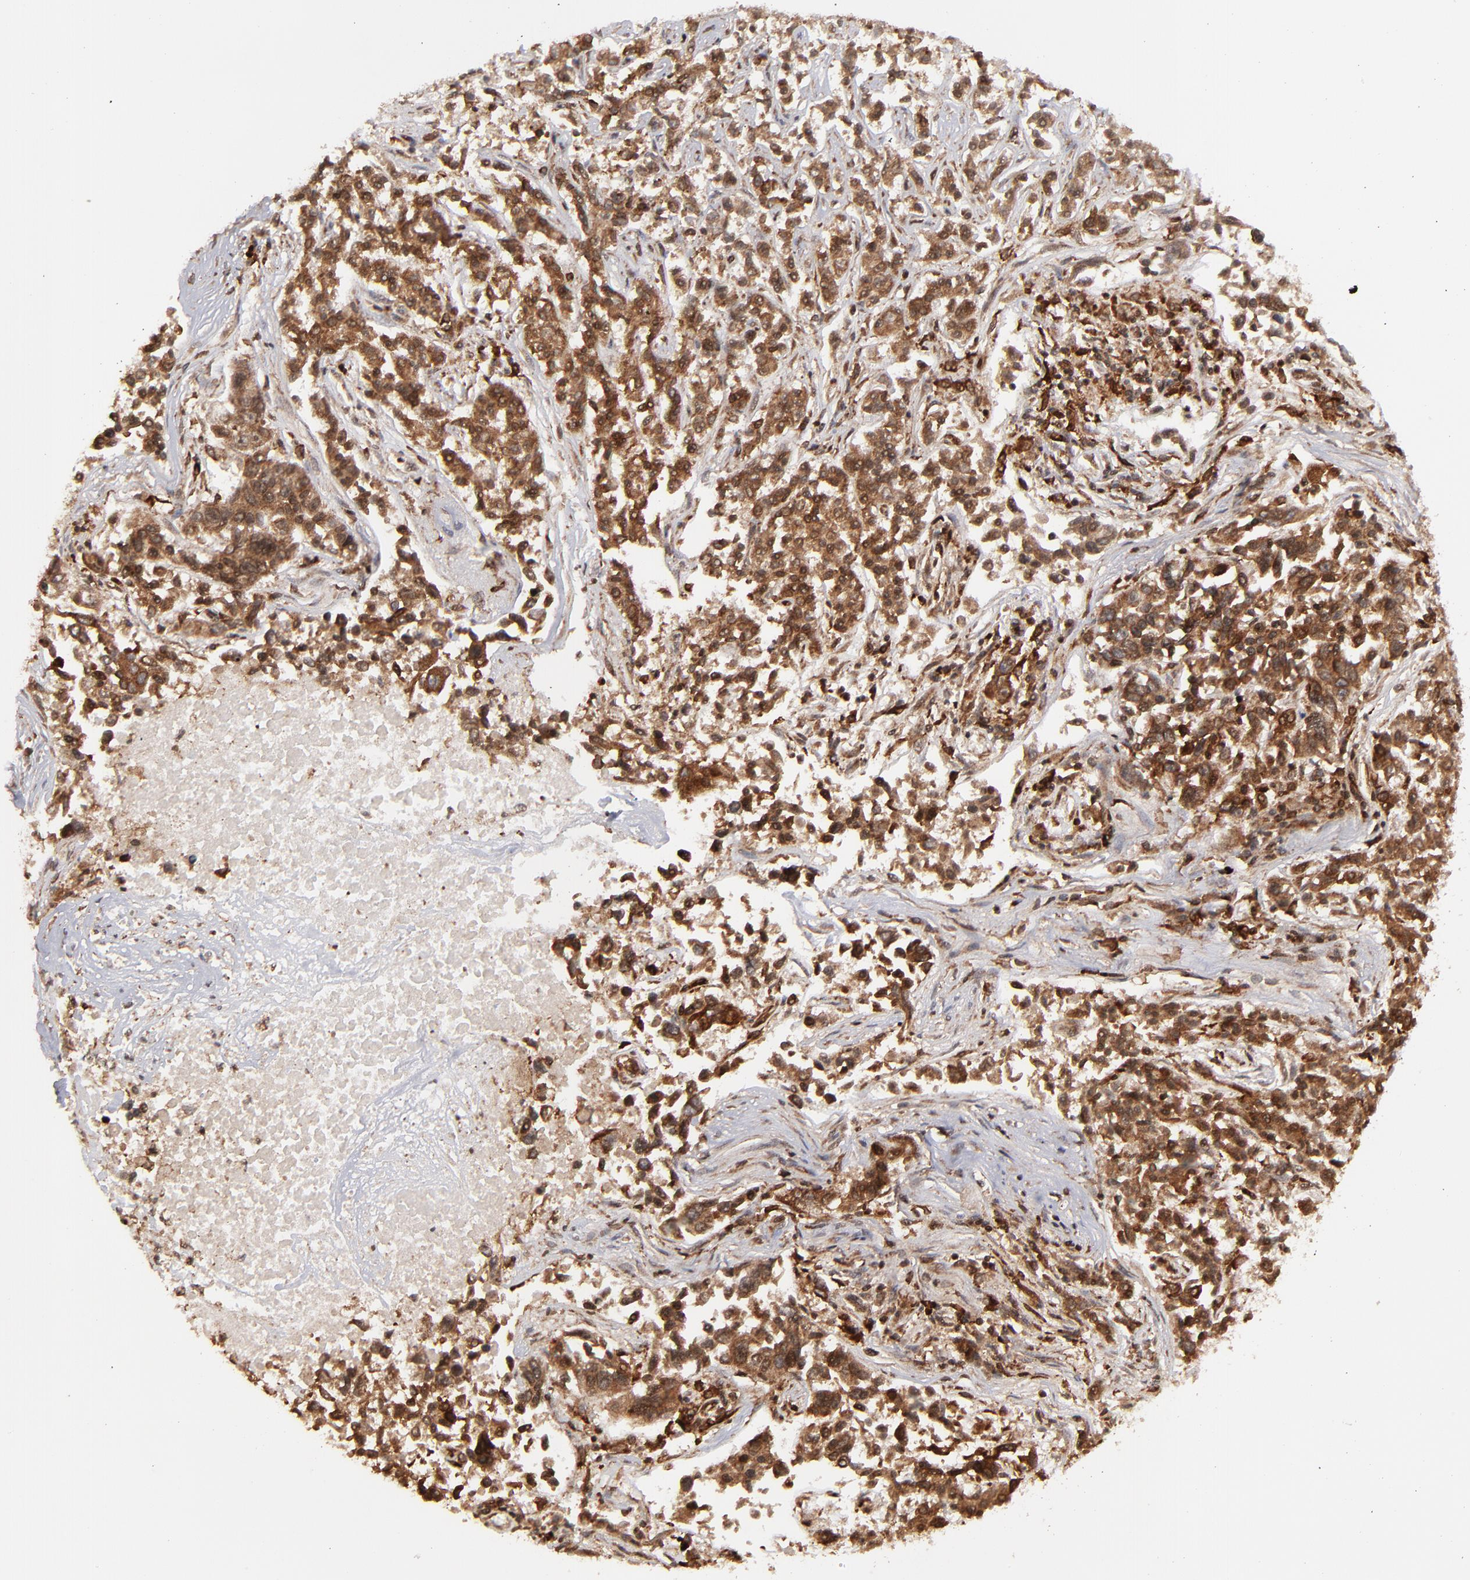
{"staining": {"intensity": "strong", "quantity": ">75%", "location": "cytoplasmic/membranous,nuclear"}, "tissue": "lung cancer", "cell_type": "Tumor cells", "image_type": "cancer", "snomed": [{"axis": "morphology", "description": "Adenocarcinoma, NOS"}, {"axis": "topography", "description": "Lung"}], "caption": "IHC staining of lung cancer, which exhibits high levels of strong cytoplasmic/membranous and nuclear expression in about >75% of tumor cells indicating strong cytoplasmic/membranous and nuclear protein expression. The staining was performed using DAB (brown) for protein detection and nuclei were counterstained in hematoxylin (blue).", "gene": "RGS6", "patient": {"sex": "male", "age": 84}}